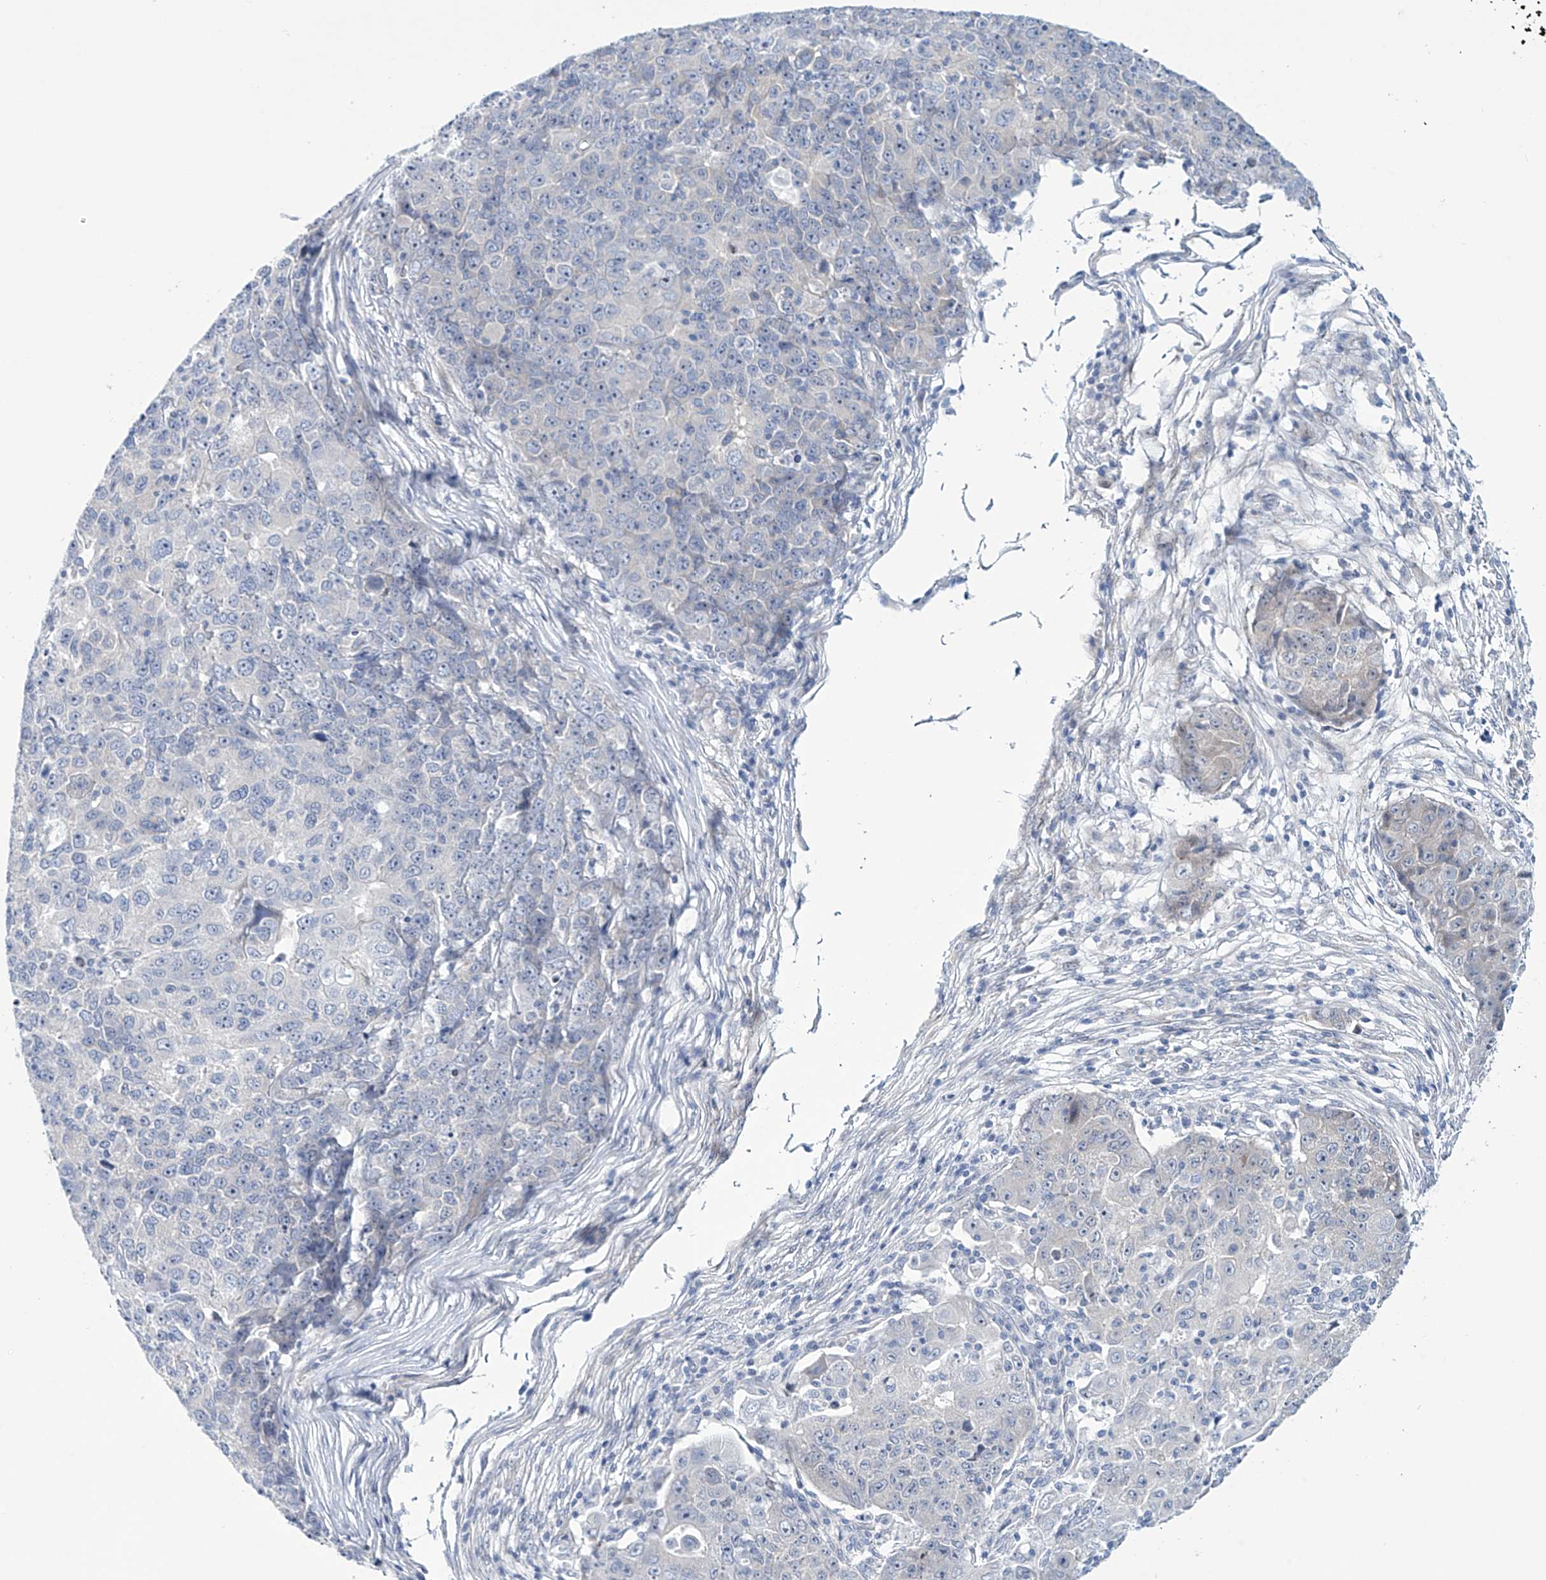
{"staining": {"intensity": "negative", "quantity": "none", "location": "none"}, "tissue": "ovarian cancer", "cell_type": "Tumor cells", "image_type": "cancer", "snomed": [{"axis": "morphology", "description": "Carcinoma, endometroid"}, {"axis": "topography", "description": "Ovary"}], "caption": "A histopathology image of endometroid carcinoma (ovarian) stained for a protein exhibits no brown staining in tumor cells.", "gene": "TRIM60", "patient": {"sex": "female", "age": 42}}